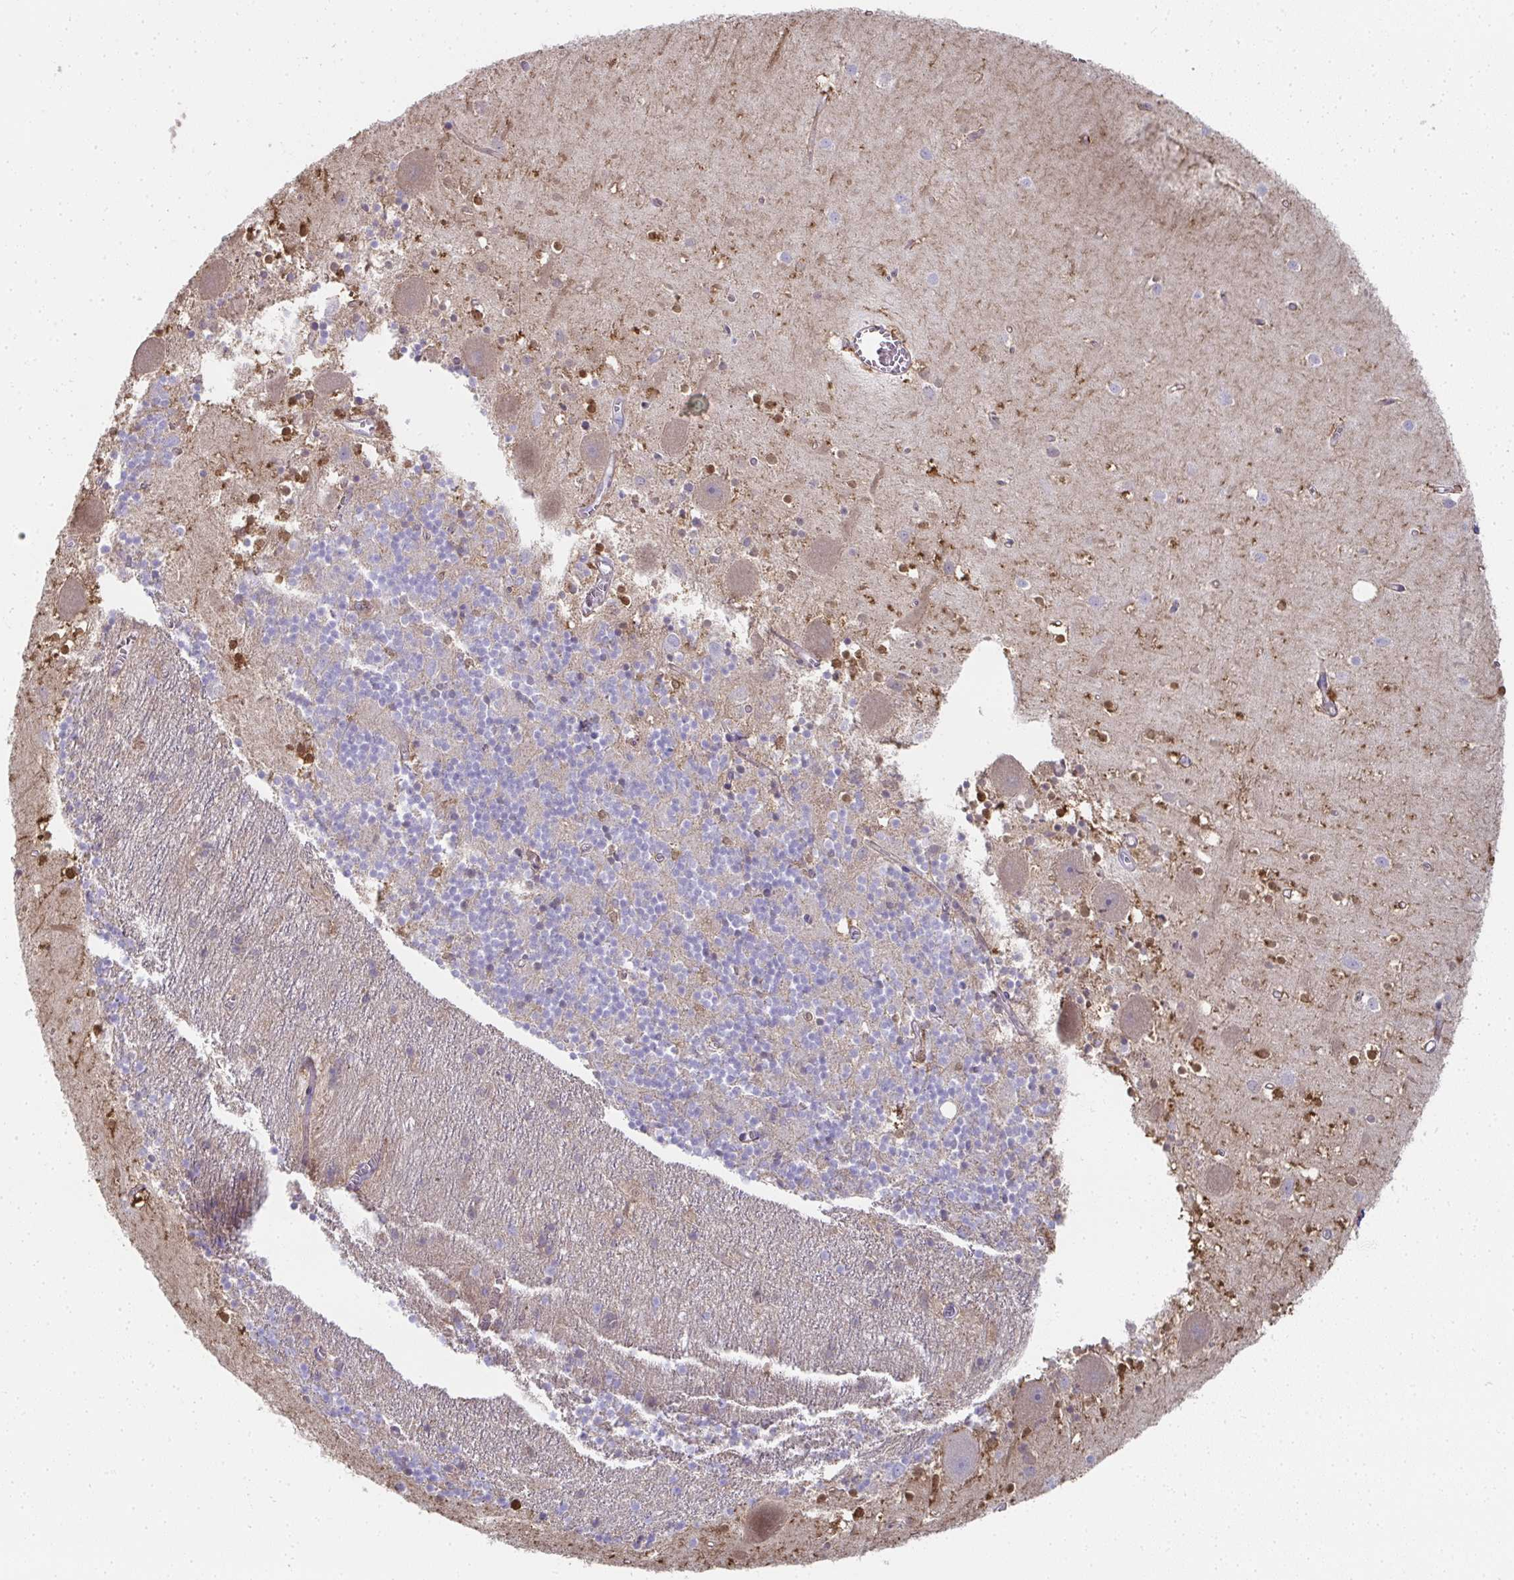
{"staining": {"intensity": "negative", "quantity": "none", "location": "none"}, "tissue": "cerebellum", "cell_type": "Cells in granular layer", "image_type": "normal", "snomed": [{"axis": "morphology", "description": "Normal tissue, NOS"}, {"axis": "topography", "description": "Cerebellum"}], "caption": "Cells in granular layer show no significant staining in unremarkable cerebellum. (DAB (3,3'-diaminobenzidine) IHC, high magnification).", "gene": "RBP1", "patient": {"sex": "male", "age": 54}}